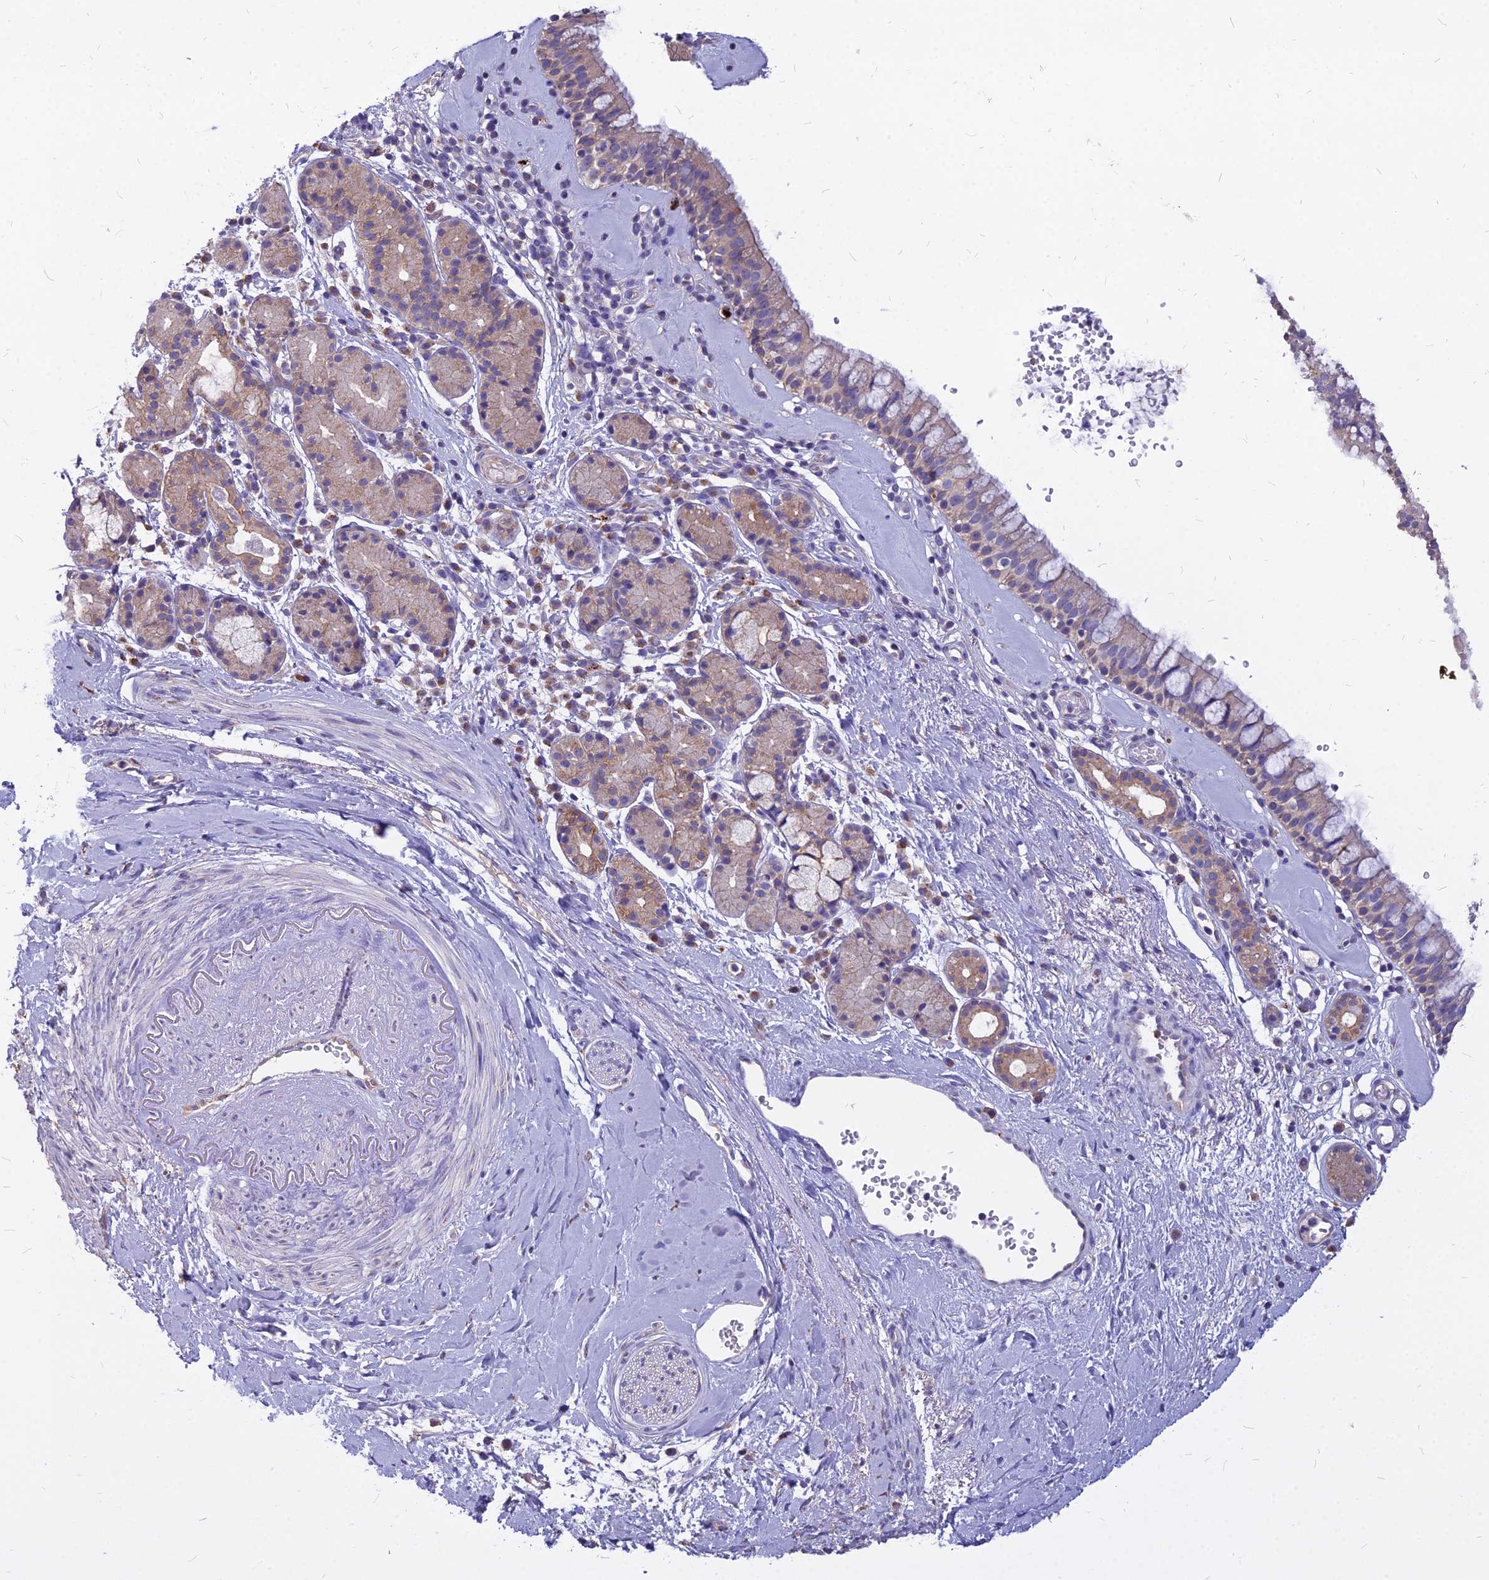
{"staining": {"intensity": "negative", "quantity": "none", "location": "none"}, "tissue": "nasopharynx", "cell_type": "Respiratory epithelial cells", "image_type": "normal", "snomed": [{"axis": "morphology", "description": "Normal tissue, NOS"}, {"axis": "topography", "description": "Nasopharynx"}], "caption": "This is an immunohistochemistry micrograph of normal human nasopharynx. There is no staining in respiratory epithelial cells.", "gene": "PCED1B", "patient": {"sex": "male", "age": 82}}